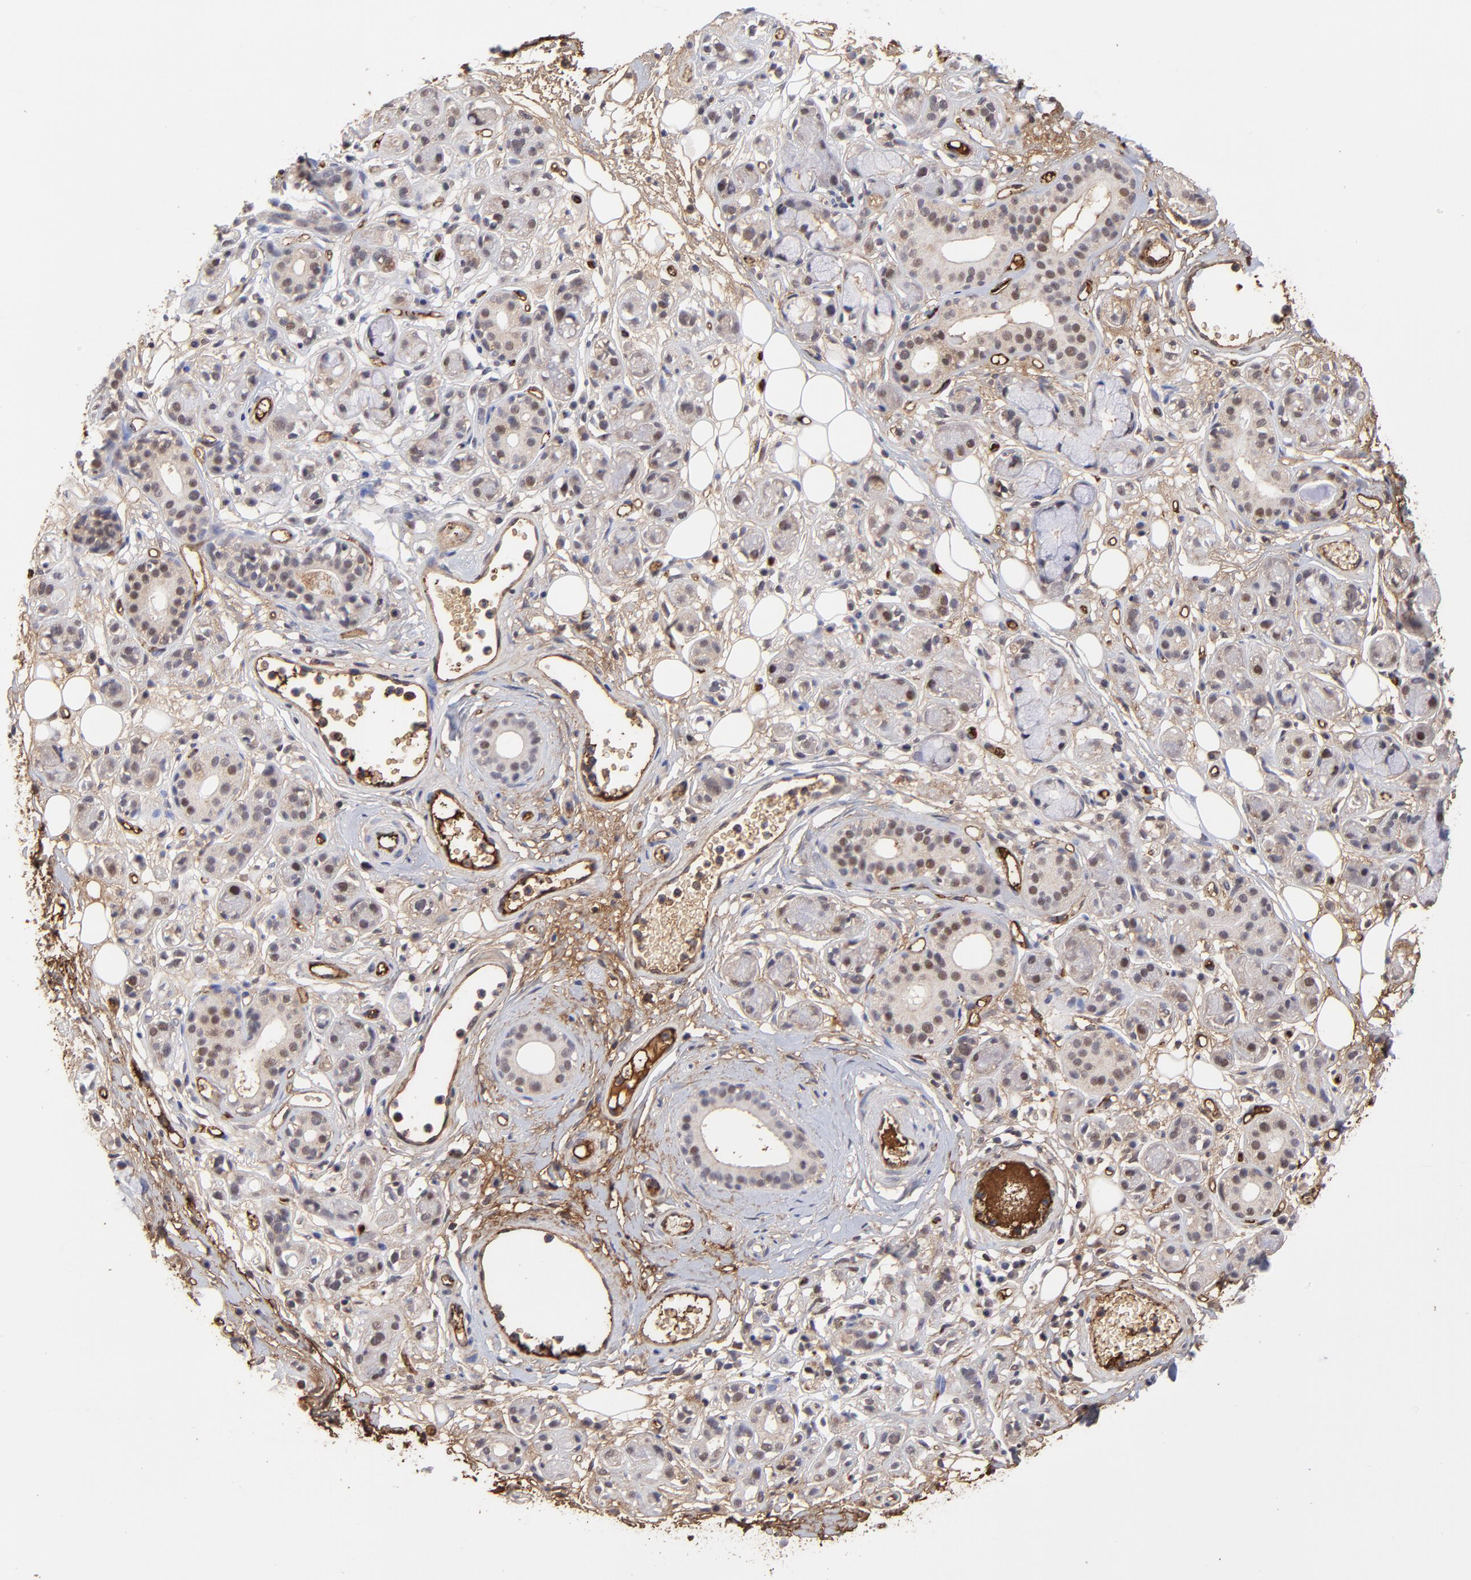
{"staining": {"intensity": "weak", "quantity": "<25%", "location": "cytoplasmic/membranous,nuclear"}, "tissue": "salivary gland", "cell_type": "Glandular cells", "image_type": "normal", "snomed": [{"axis": "morphology", "description": "Normal tissue, NOS"}, {"axis": "topography", "description": "Salivary gland"}], "caption": "Immunohistochemistry micrograph of unremarkable salivary gland stained for a protein (brown), which displays no positivity in glandular cells.", "gene": "PSMD14", "patient": {"sex": "male", "age": 54}}